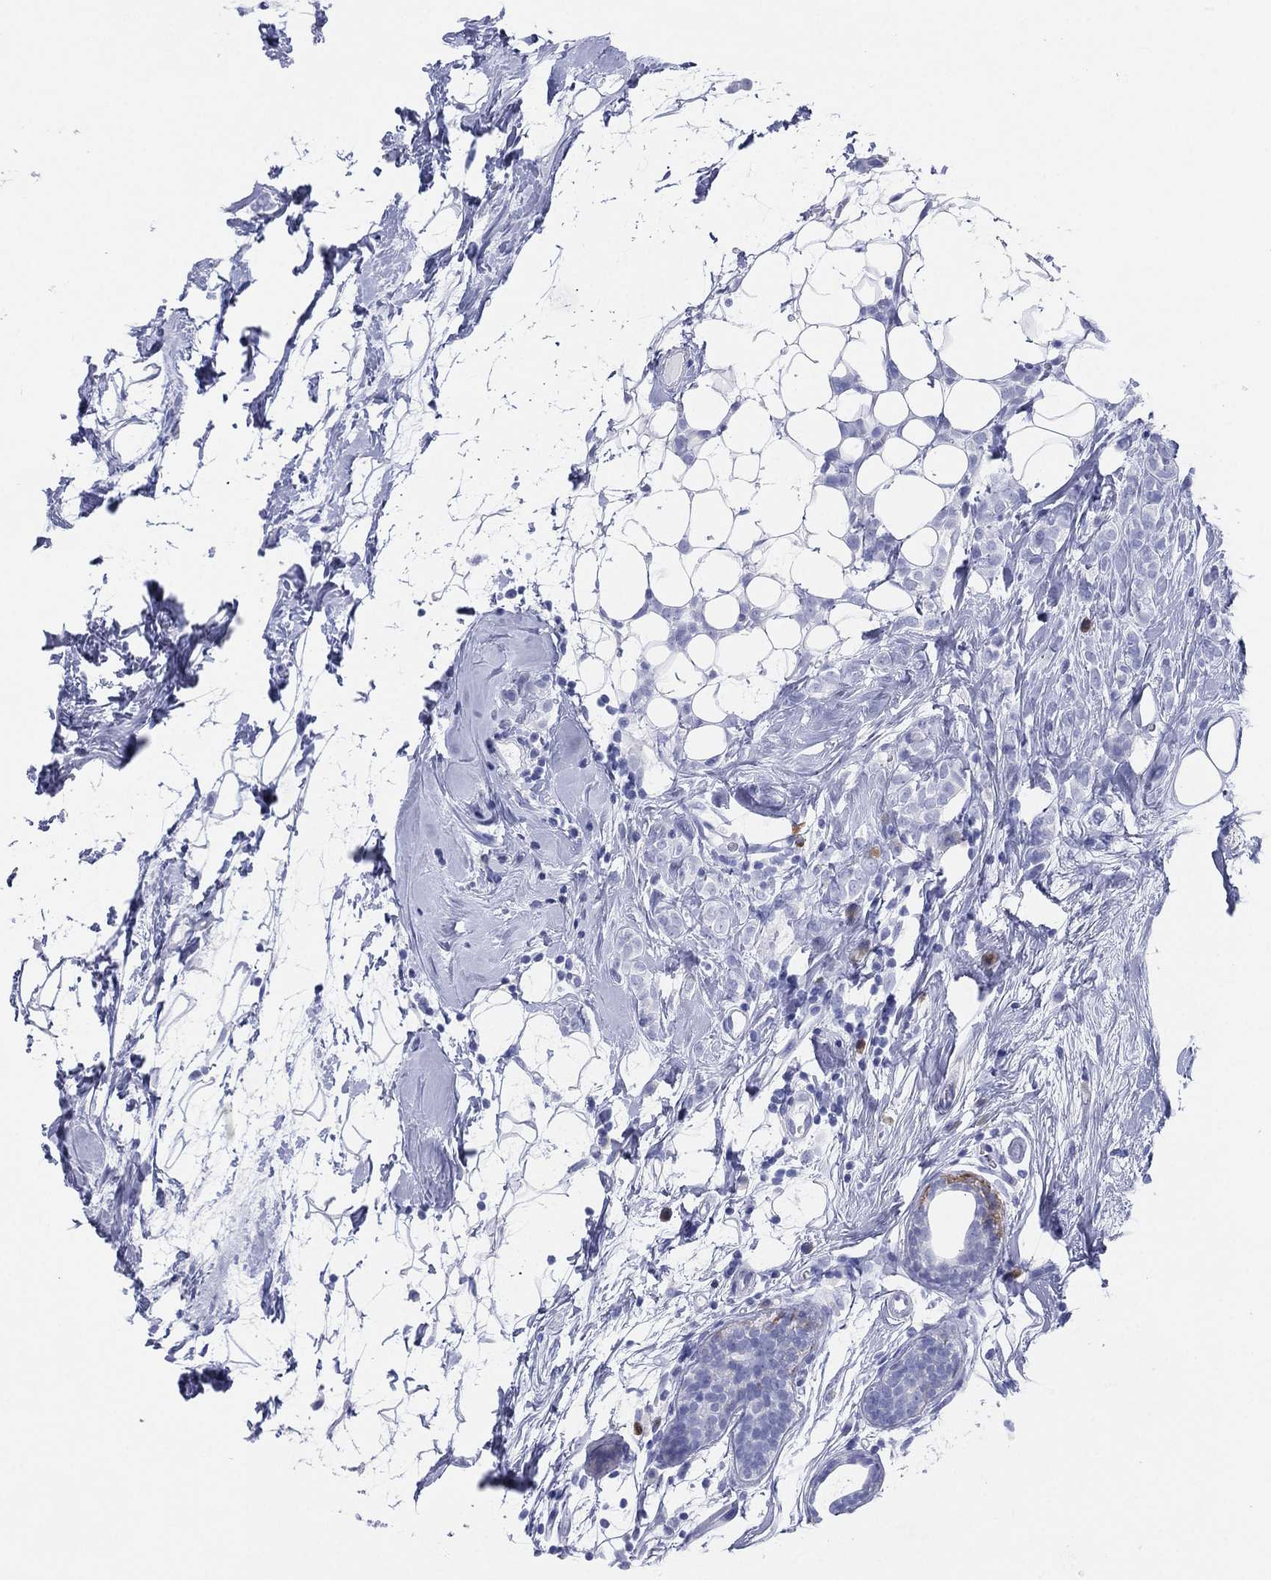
{"staining": {"intensity": "negative", "quantity": "none", "location": "none"}, "tissue": "breast cancer", "cell_type": "Tumor cells", "image_type": "cancer", "snomed": [{"axis": "morphology", "description": "Lobular carcinoma"}, {"axis": "topography", "description": "Breast"}], "caption": "The photomicrograph displays no significant positivity in tumor cells of breast cancer (lobular carcinoma).", "gene": "CD79A", "patient": {"sex": "female", "age": 49}}